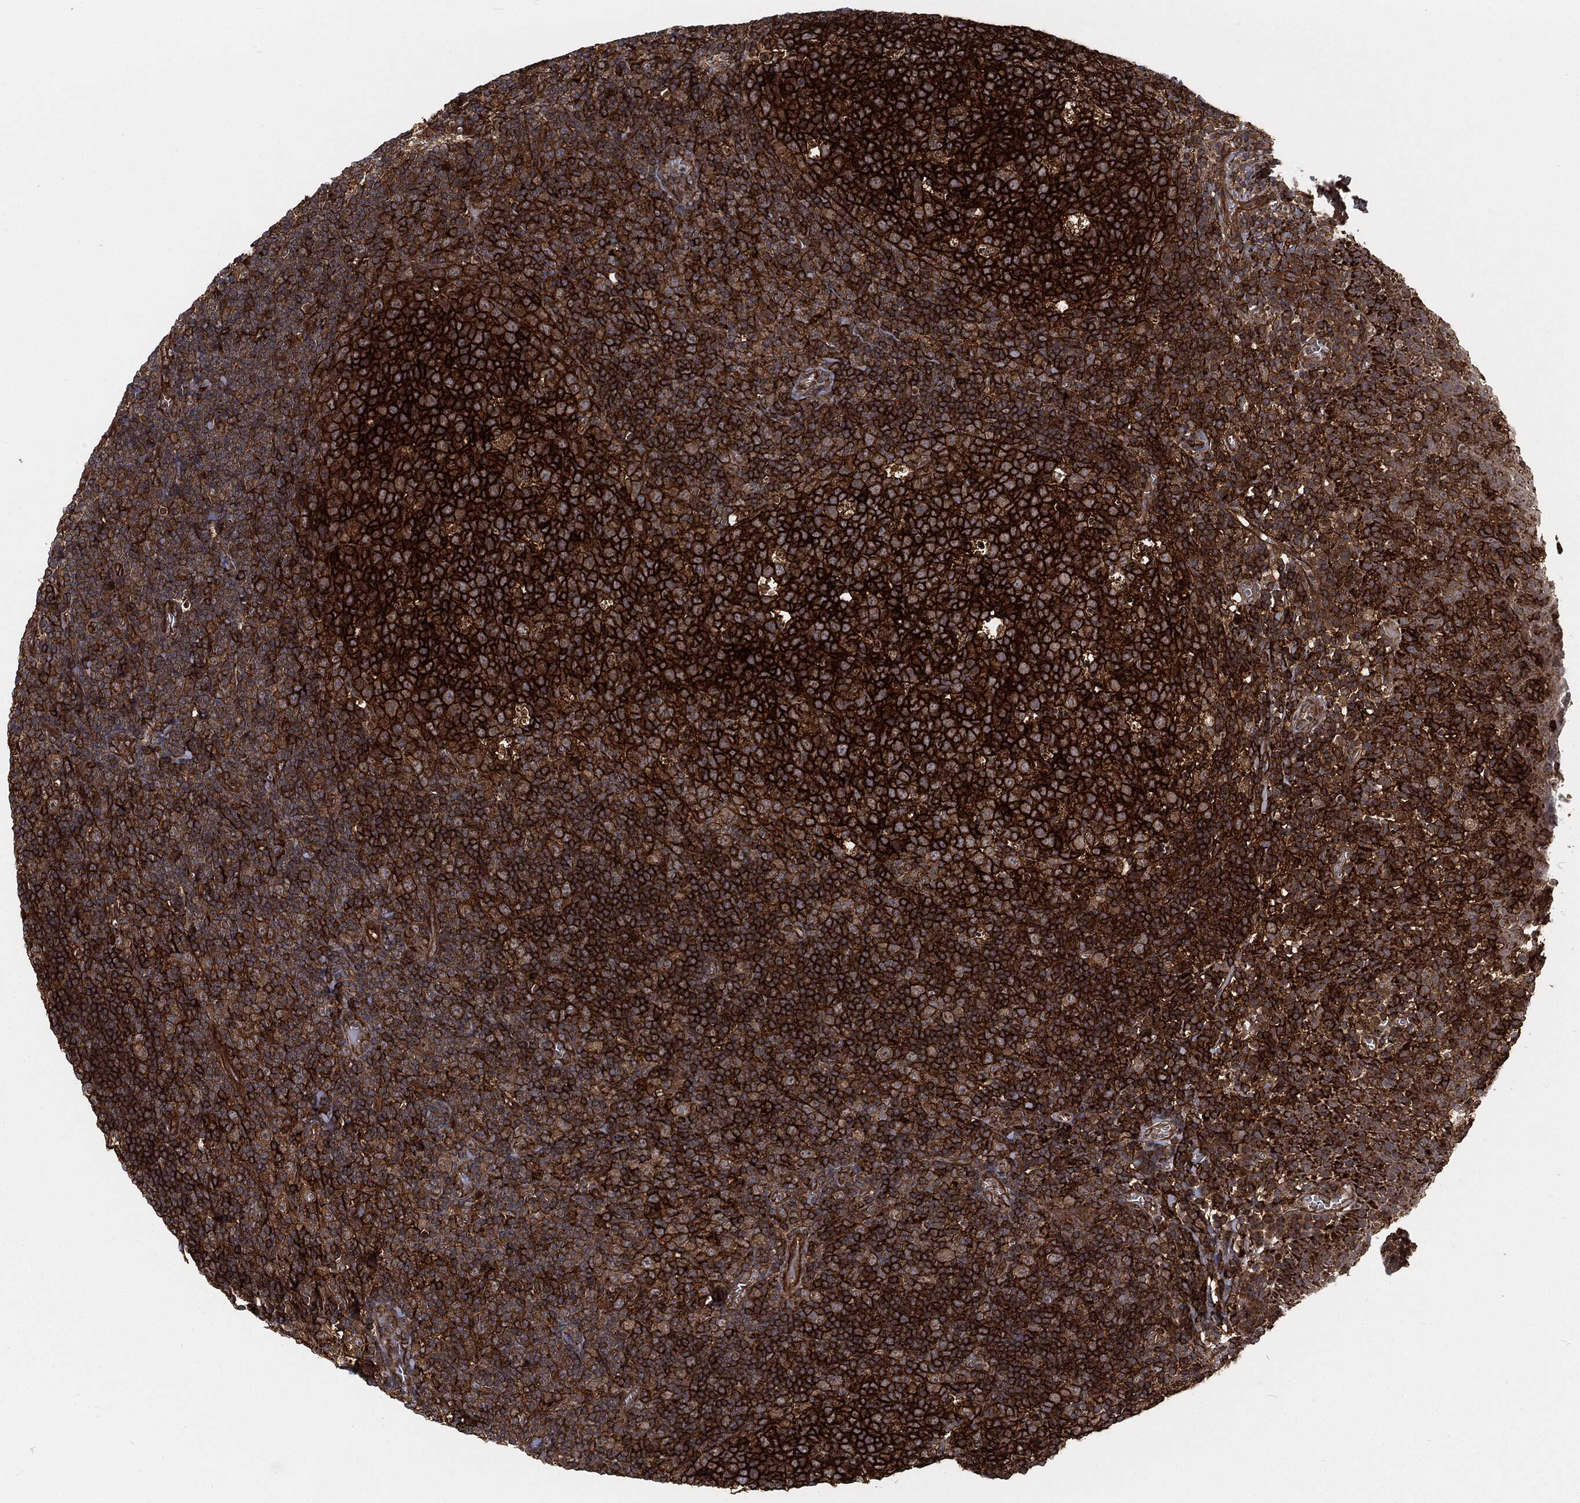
{"staining": {"intensity": "strong", "quantity": ">75%", "location": "cytoplasmic/membranous"}, "tissue": "tonsil", "cell_type": "Germinal center cells", "image_type": "normal", "snomed": [{"axis": "morphology", "description": "Normal tissue, NOS"}, {"axis": "topography", "description": "Tonsil"}], "caption": "Germinal center cells exhibit strong cytoplasmic/membranous staining in approximately >75% of cells in benign tonsil.", "gene": "RFTN1", "patient": {"sex": "female", "age": 5}}